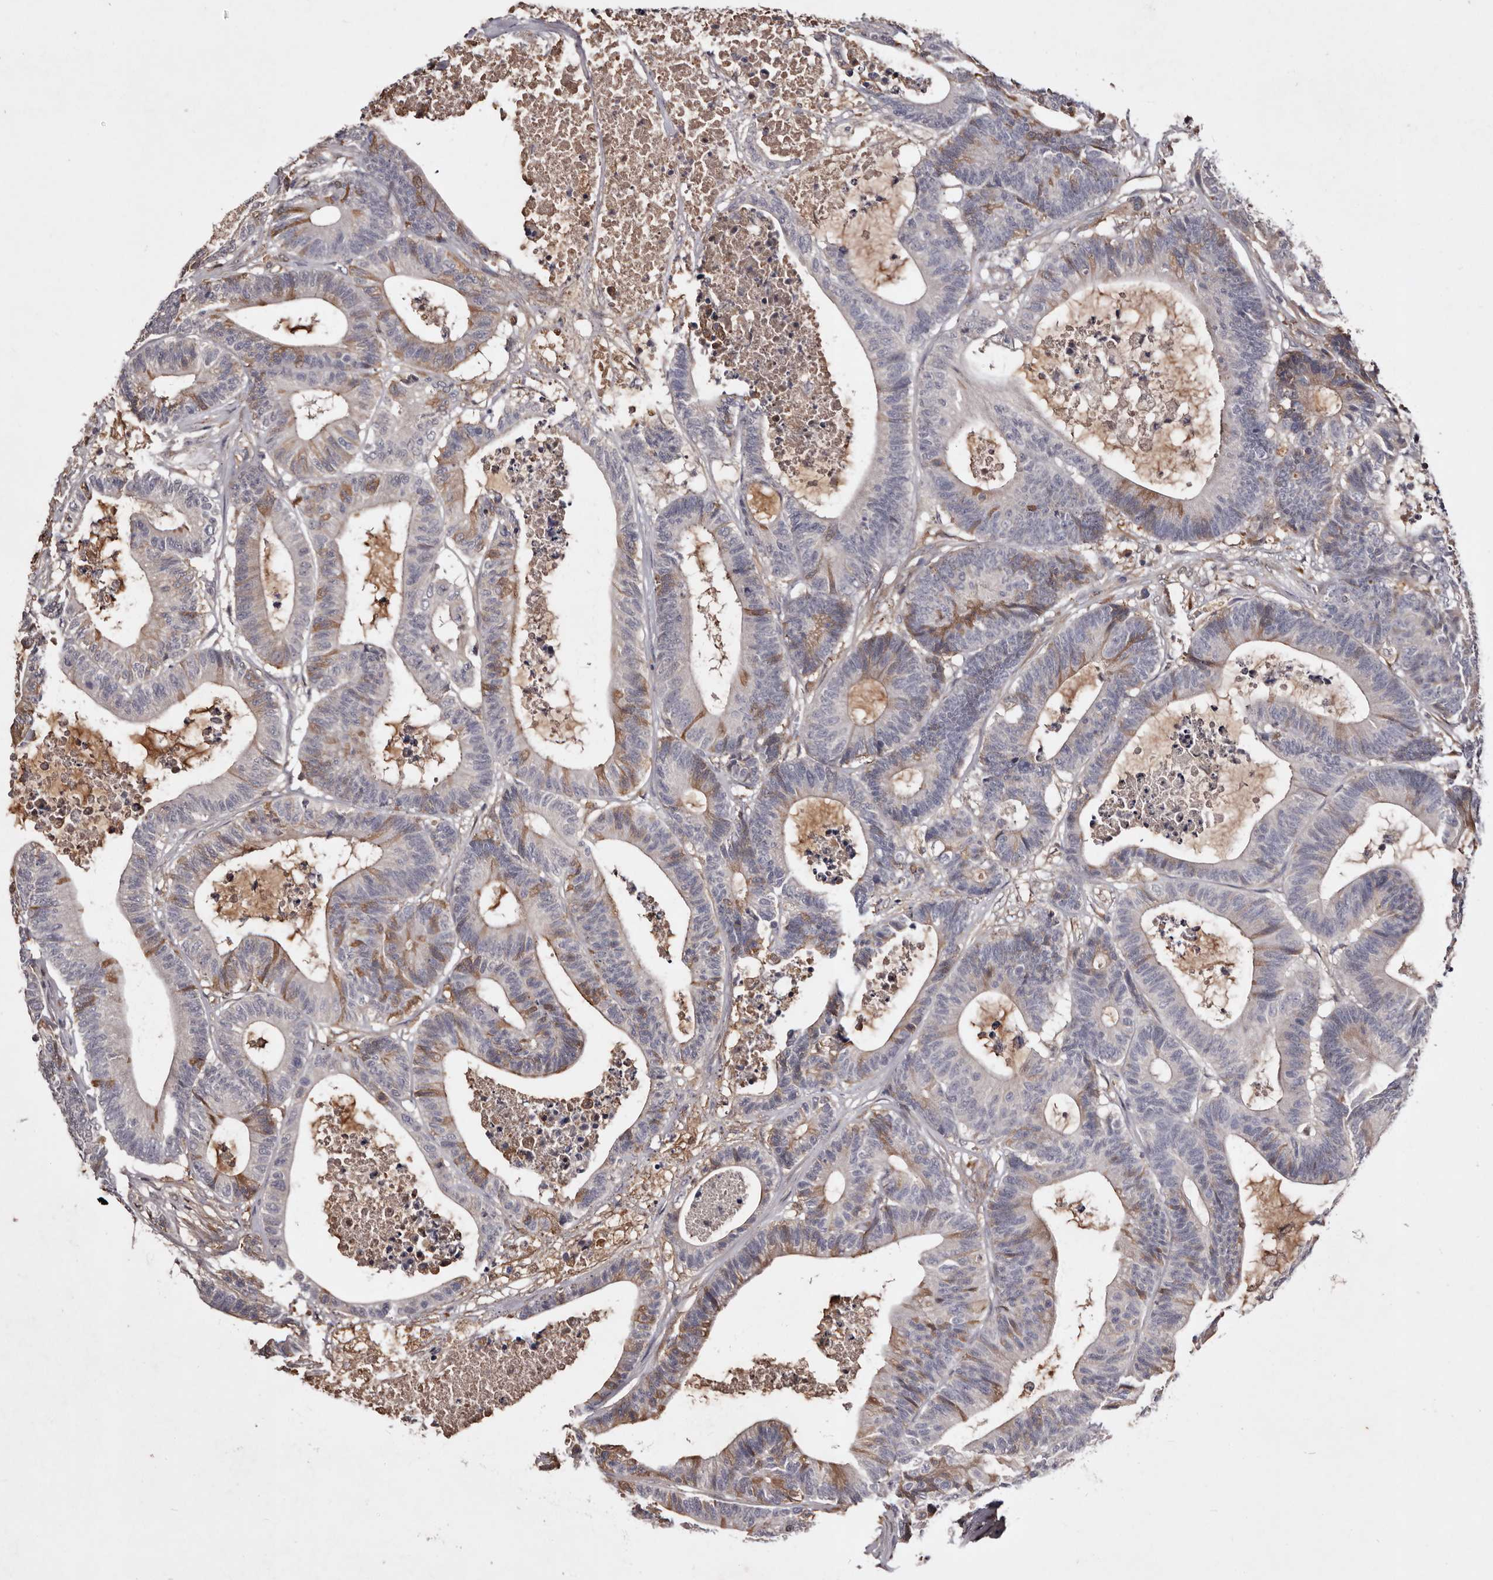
{"staining": {"intensity": "moderate", "quantity": "<25%", "location": "cytoplasmic/membranous"}, "tissue": "colorectal cancer", "cell_type": "Tumor cells", "image_type": "cancer", "snomed": [{"axis": "morphology", "description": "Adenocarcinoma, NOS"}, {"axis": "topography", "description": "Colon"}], "caption": "The immunohistochemical stain shows moderate cytoplasmic/membranous expression in tumor cells of colorectal adenocarcinoma tissue.", "gene": "CYP1B1", "patient": {"sex": "female", "age": 84}}